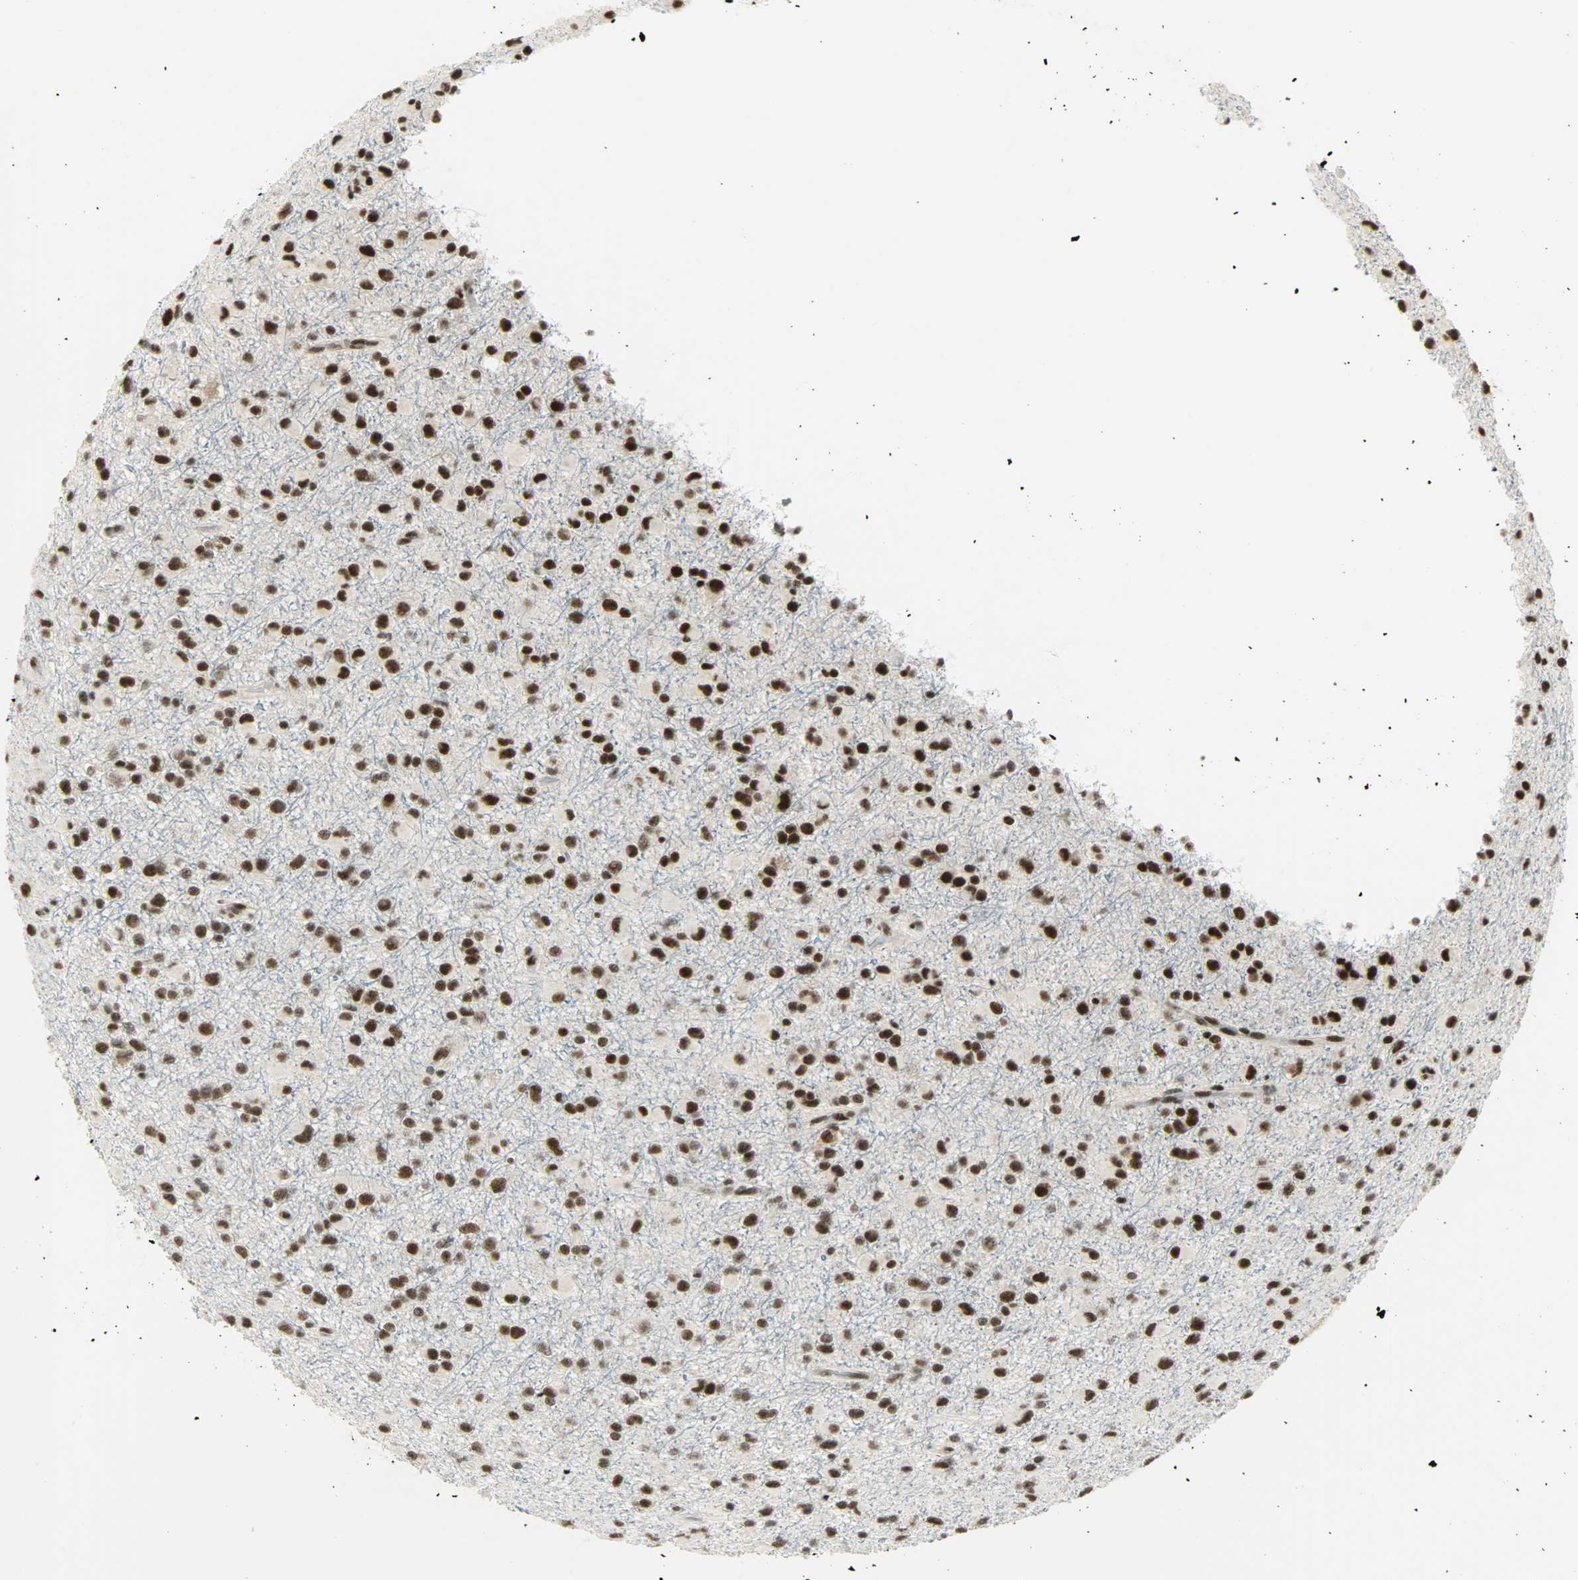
{"staining": {"intensity": "strong", "quantity": ">75%", "location": "nuclear"}, "tissue": "glioma", "cell_type": "Tumor cells", "image_type": "cancer", "snomed": [{"axis": "morphology", "description": "Glioma, malignant, Low grade"}, {"axis": "topography", "description": "Brain"}], "caption": "Immunohistochemical staining of glioma shows high levels of strong nuclear expression in about >75% of tumor cells.", "gene": "SUGP1", "patient": {"sex": "male", "age": 42}}